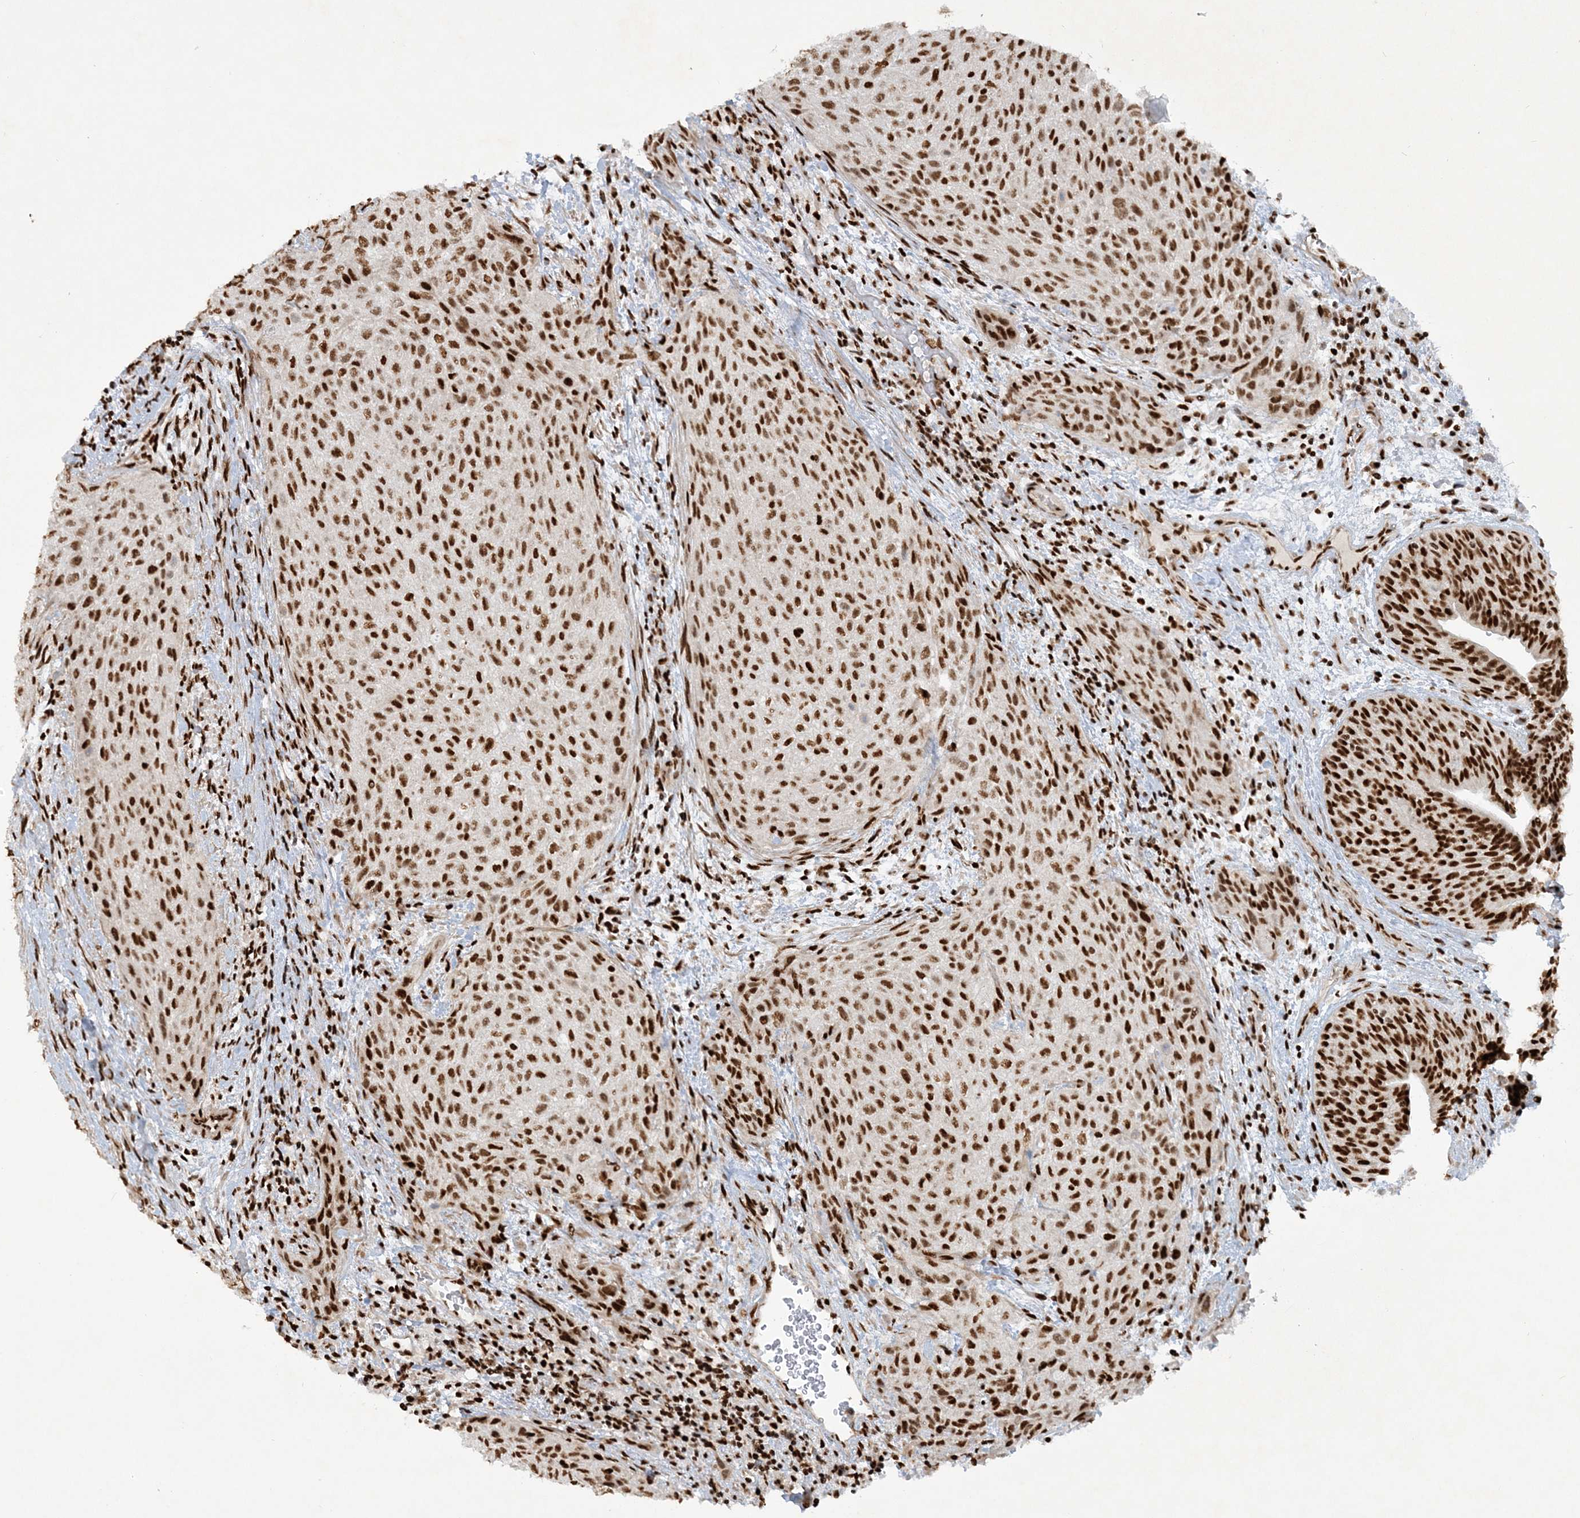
{"staining": {"intensity": "strong", "quantity": ">75%", "location": "nuclear"}, "tissue": "urothelial cancer", "cell_type": "Tumor cells", "image_type": "cancer", "snomed": [{"axis": "morphology", "description": "Urothelial carcinoma, High grade"}, {"axis": "topography", "description": "Urinary bladder"}], "caption": "IHC micrograph of human urothelial cancer stained for a protein (brown), which reveals high levels of strong nuclear staining in approximately >75% of tumor cells.", "gene": "DELE1", "patient": {"sex": "male", "age": 35}}